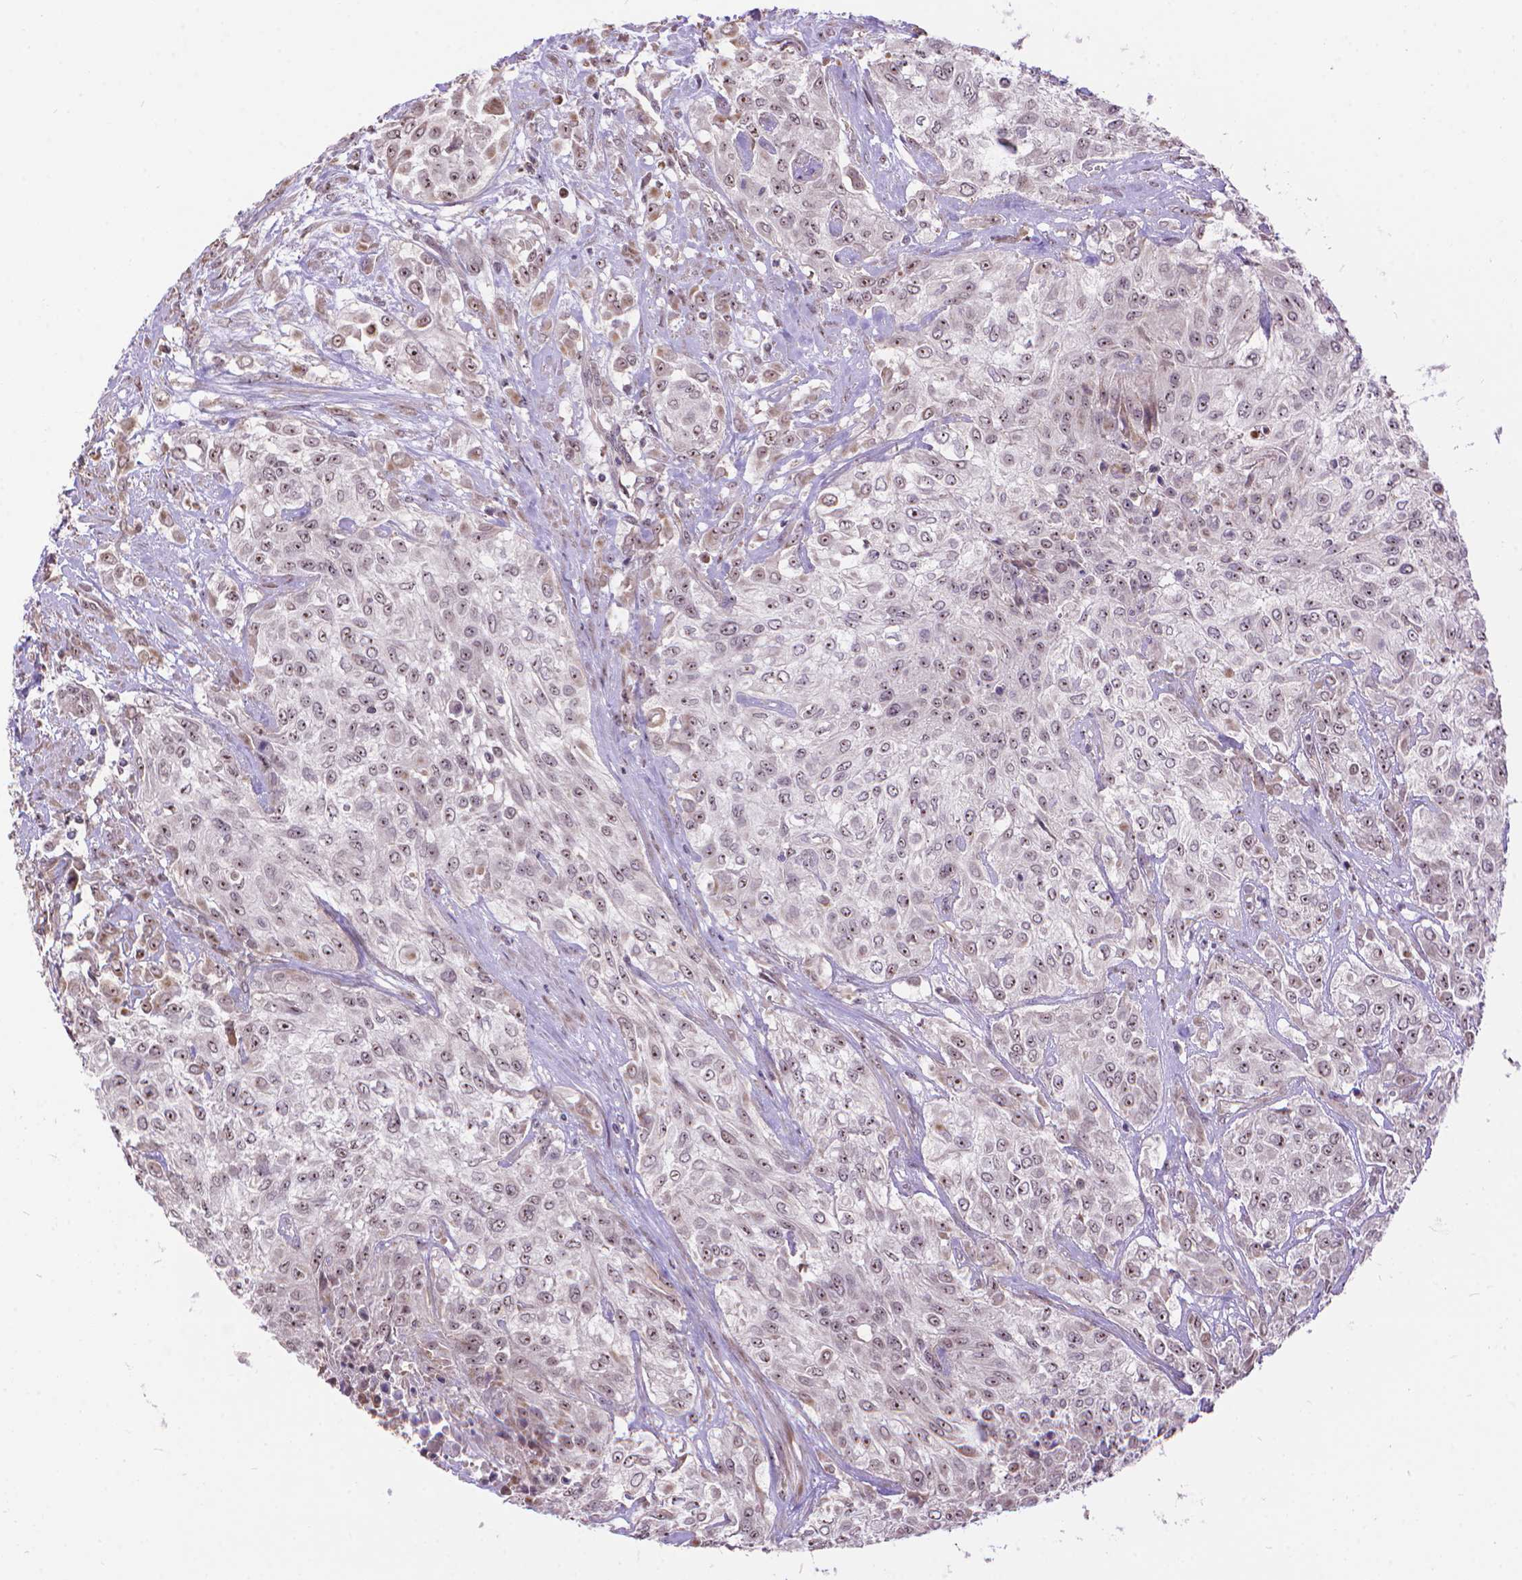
{"staining": {"intensity": "moderate", "quantity": "25%-75%", "location": "nuclear"}, "tissue": "urothelial cancer", "cell_type": "Tumor cells", "image_type": "cancer", "snomed": [{"axis": "morphology", "description": "Urothelial carcinoma, High grade"}, {"axis": "topography", "description": "Urinary bladder"}], "caption": "Immunohistochemistry micrograph of human high-grade urothelial carcinoma stained for a protein (brown), which exhibits medium levels of moderate nuclear staining in about 25%-75% of tumor cells.", "gene": "TMEM135", "patient": {"sex": "male", "age": 57}}